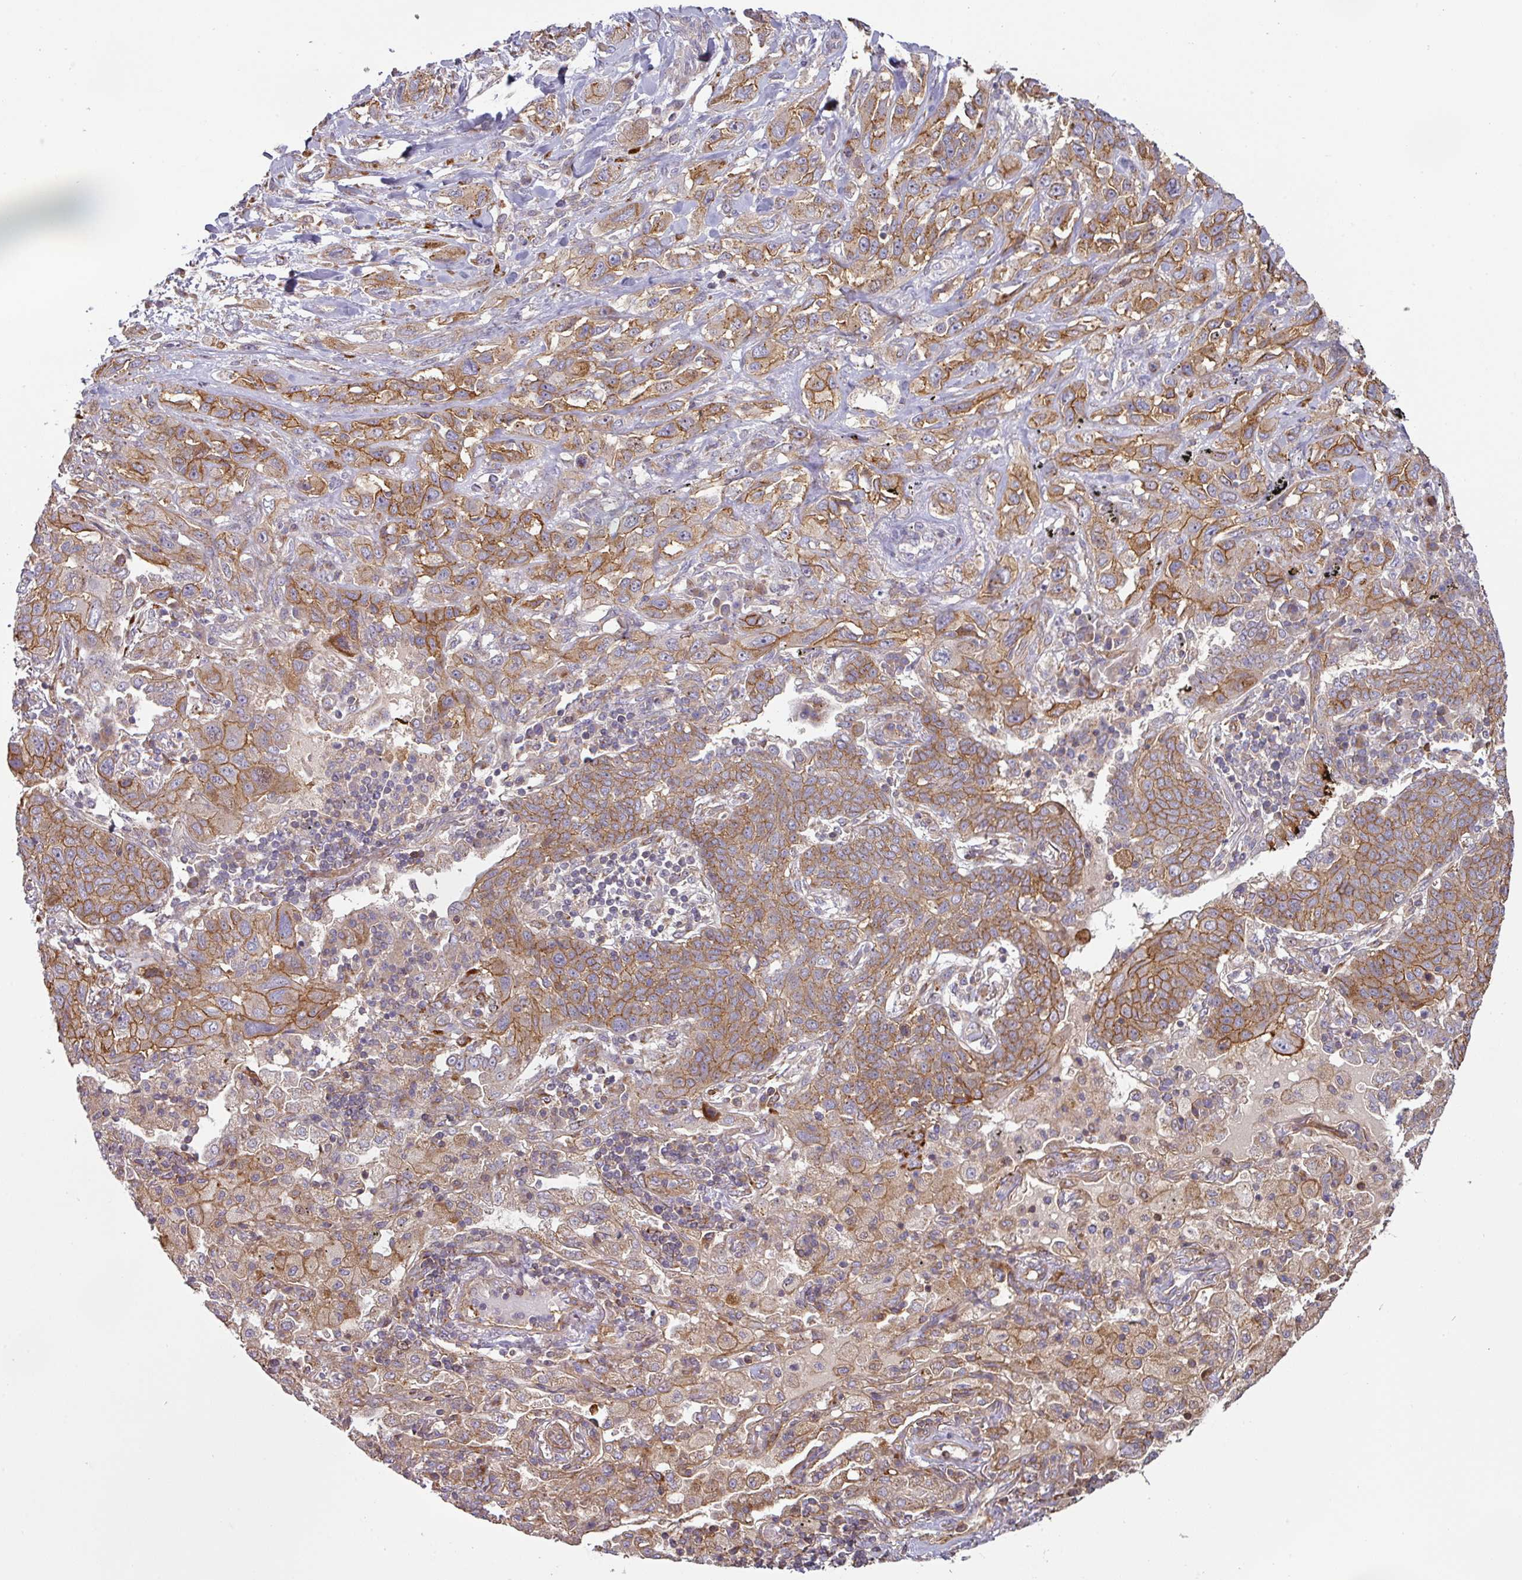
{"staining": {"intensity": "moderate", "quantity": ">75%", "location": "cytoplasmic/membranous"}, "tissue": "lung cancer", "cell_type": "Tumor cells", "image_type": "cancer", "snomed": [{"axis": "morphology", "description": "Squamous cell carcinoma, NOS"}, {"axis": "topography", "description": "Lung"}], "caption": "This histopathology image displays immunohistochemistry staining of human lung cancer (squamous cell carcinoma), with medium moderate cytoplasmic/membranous expression in about >75% of tumor cells.", "gene": "CASP2", "patient": {"sex": "female", "age": 70}}